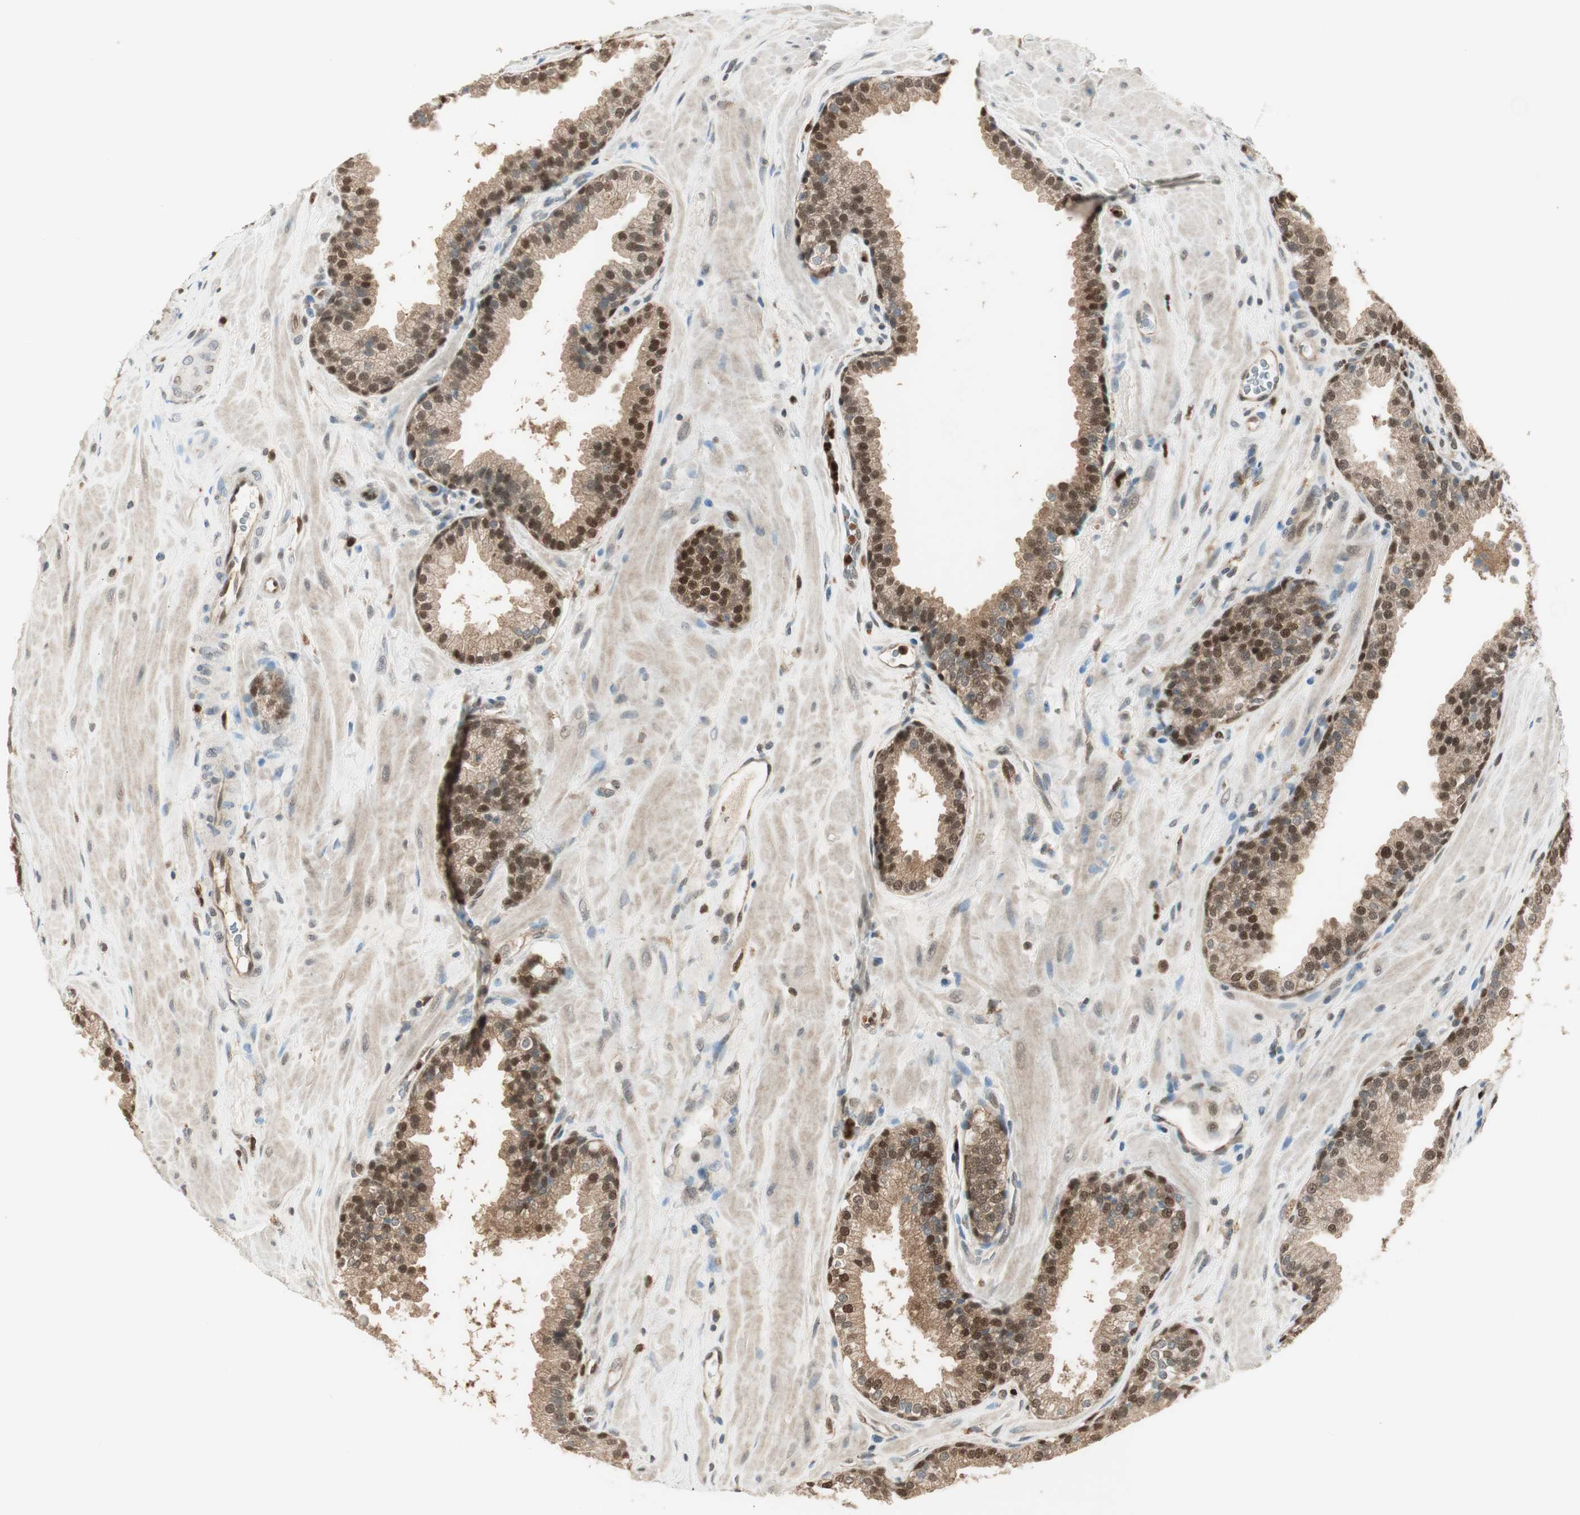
{"staining": {"intensity": "moderate", "quantity": ">75%", "location": "nuclear"}, "tissue": "prostate", "cell_type": "Glandular cells", "image_type": "normal", "snomed": [{"axis": "morphology", "description": "Normal tissue, NOS"}, {"axis": "topography", "description": "Prostate"}], "caption": "Immunohistochemical staining of normal human prostate reveals moderate nuclear protein positivity in about >75% of glandular cells. Using DAB (3,3'-diaminobenzidine) (brown) and hematoxylin (blue) stains, captured at high magnification using brightfield microscopy.", "gene": "LTA4H", "patient": {"sex": "male", "age": 51}}